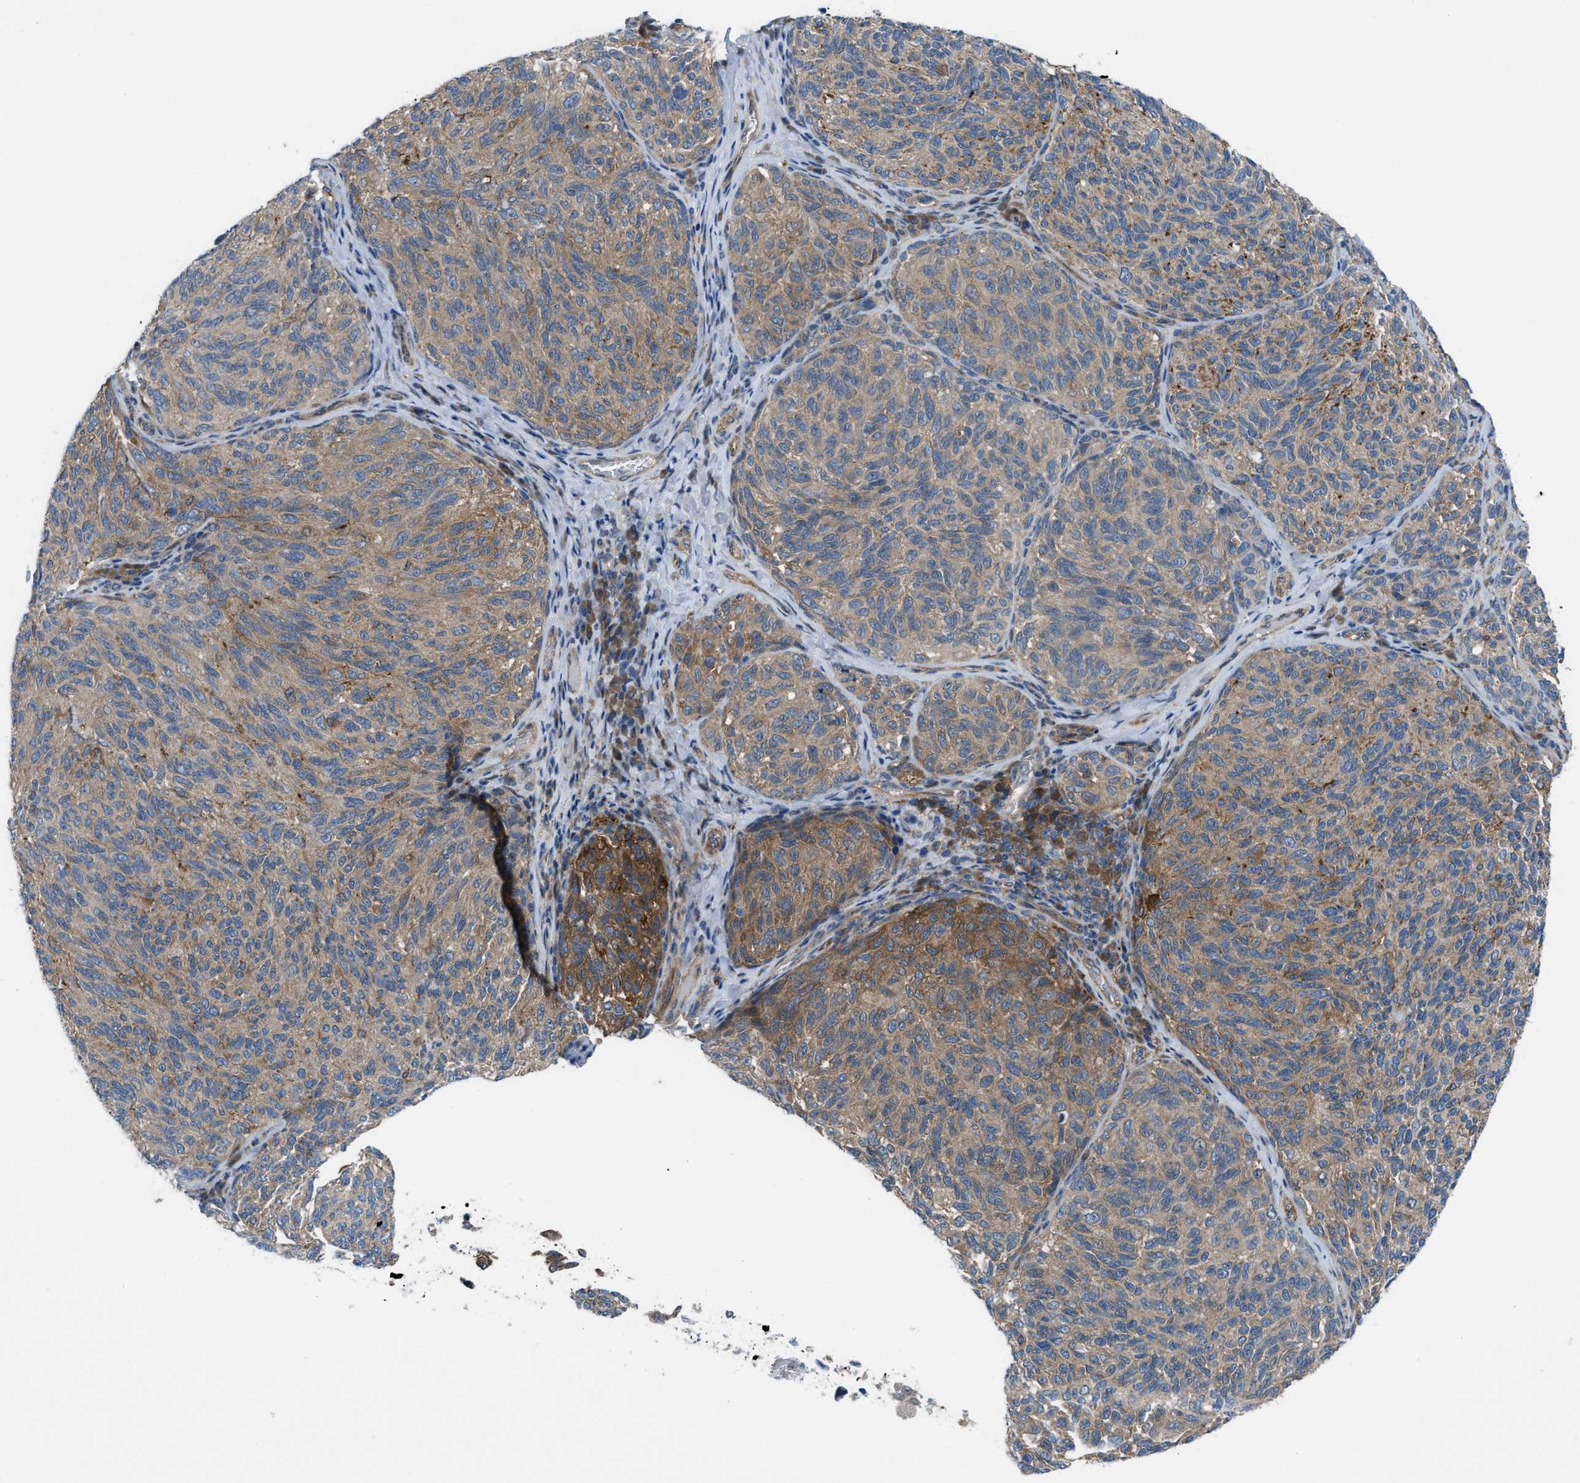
{"staining": {"intensity": "moderate", "quantity": ">75%", "location": "cytoplasmic/membranous"}, "tissue": "melanoma", "cell_type": "Tumor cells", "image_type": "cancer", "snomed": [{"axis": "morphology", "description": "Malignant melanoma, NOS"}, {"axis": "topography", "description": "Skin"}], "caption": "This photomicrograph exhibits melanoma stained with IHC to label a protein in brown. The cytoplasmic/membranous of tumor cells show moderate positivity for the protein. Nuclei are counter-stained blue.", "gene": "BAZ2B", "patient": {"sex": "female", "age": 73}}